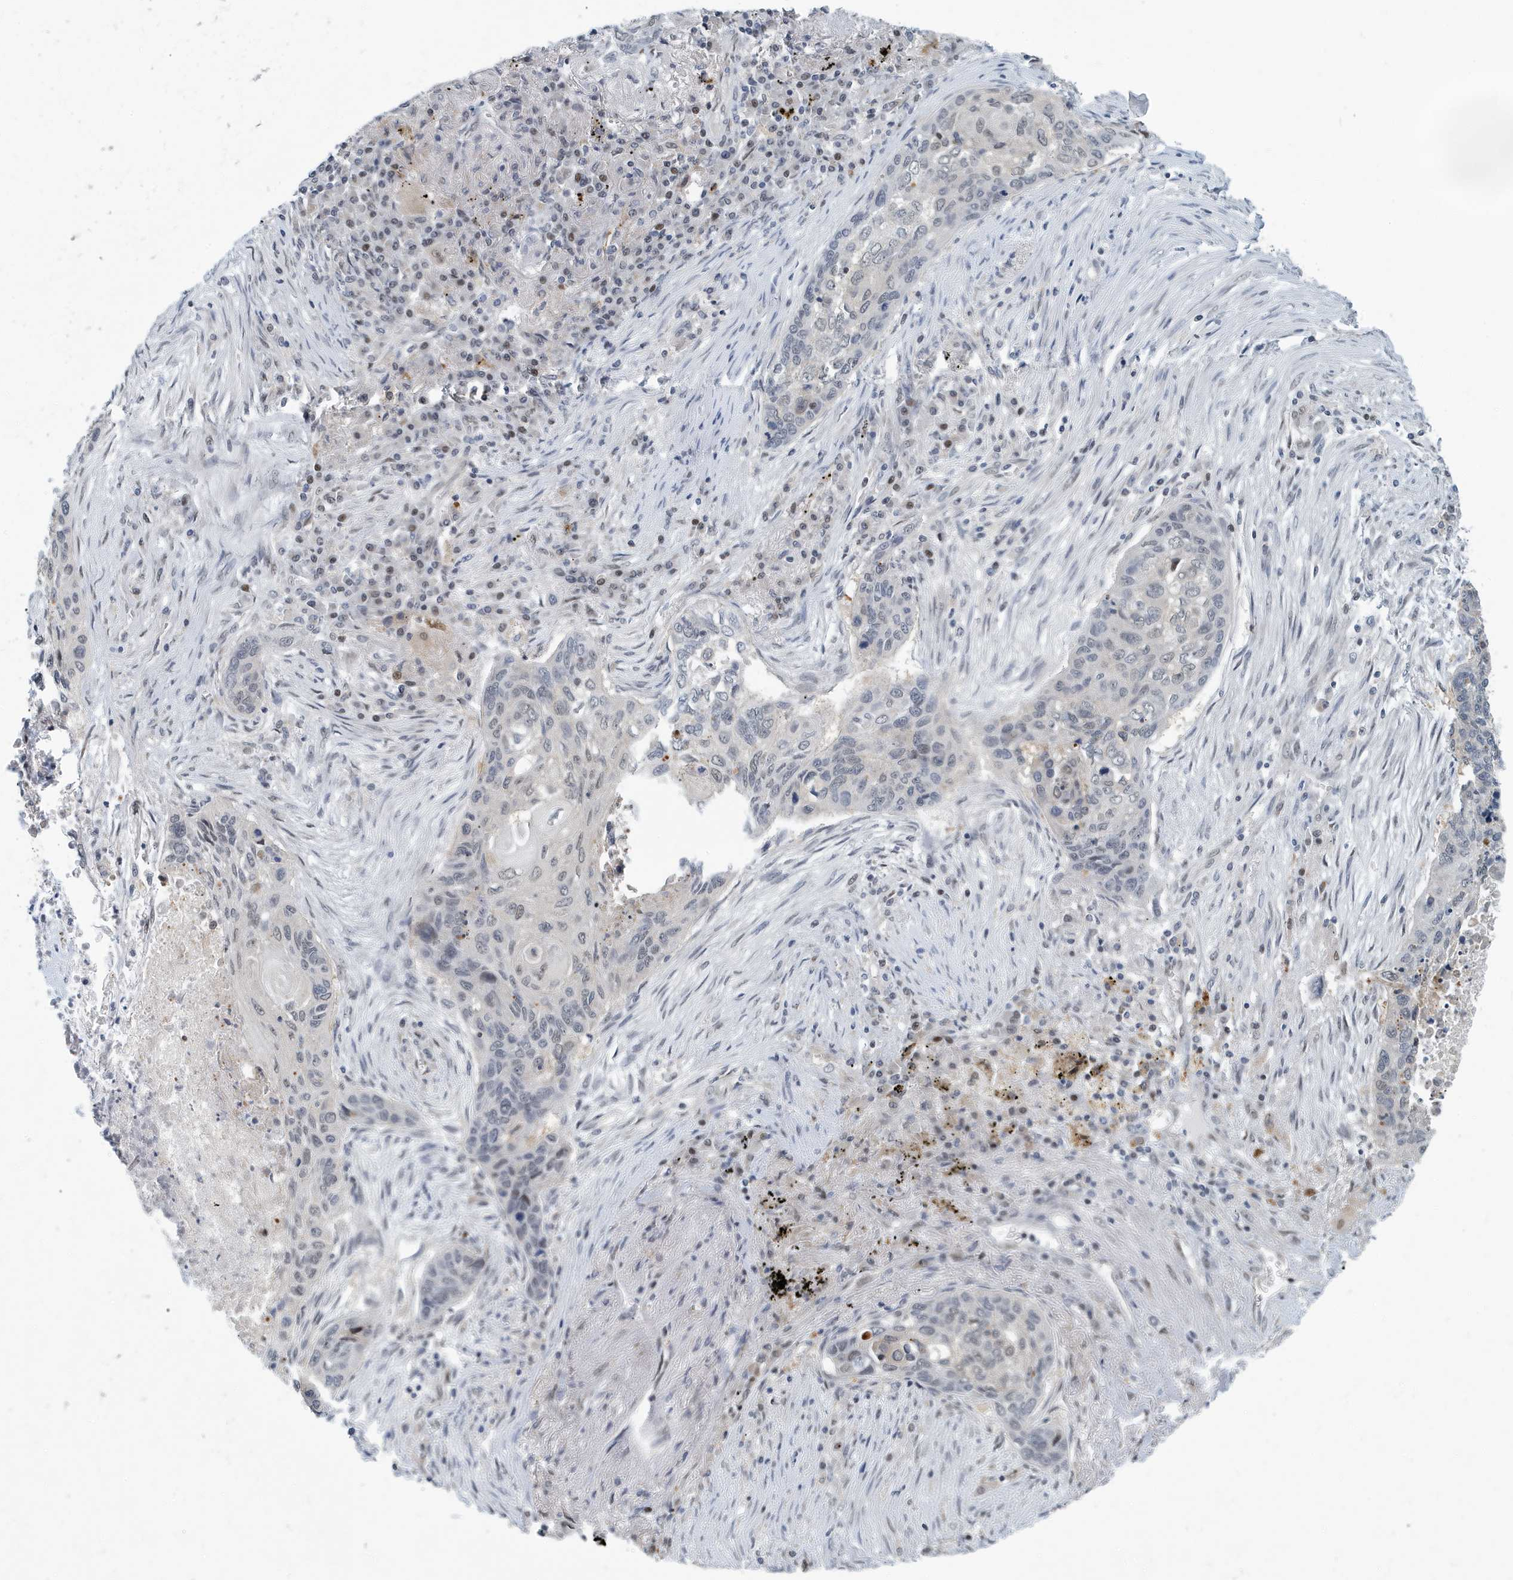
{"staining": {"intensity": "negative", "quantity": "none", "location": "none"}, "tissue": "lung cancer", "cell_type": "Tumor cells", "image_type": "cancer", "snomed": [{"axis": "morphology", "description": "Squamous cell carcinoma, NOS"}, {"axis": "topography", "description": "Lung"}], "caption": "The image exhibits no significant positivity in tumor cells of lung cancer (squamous cell carcinoma).", "gene": "KIF15", "patient": {"sex": "female", "age": 63}}